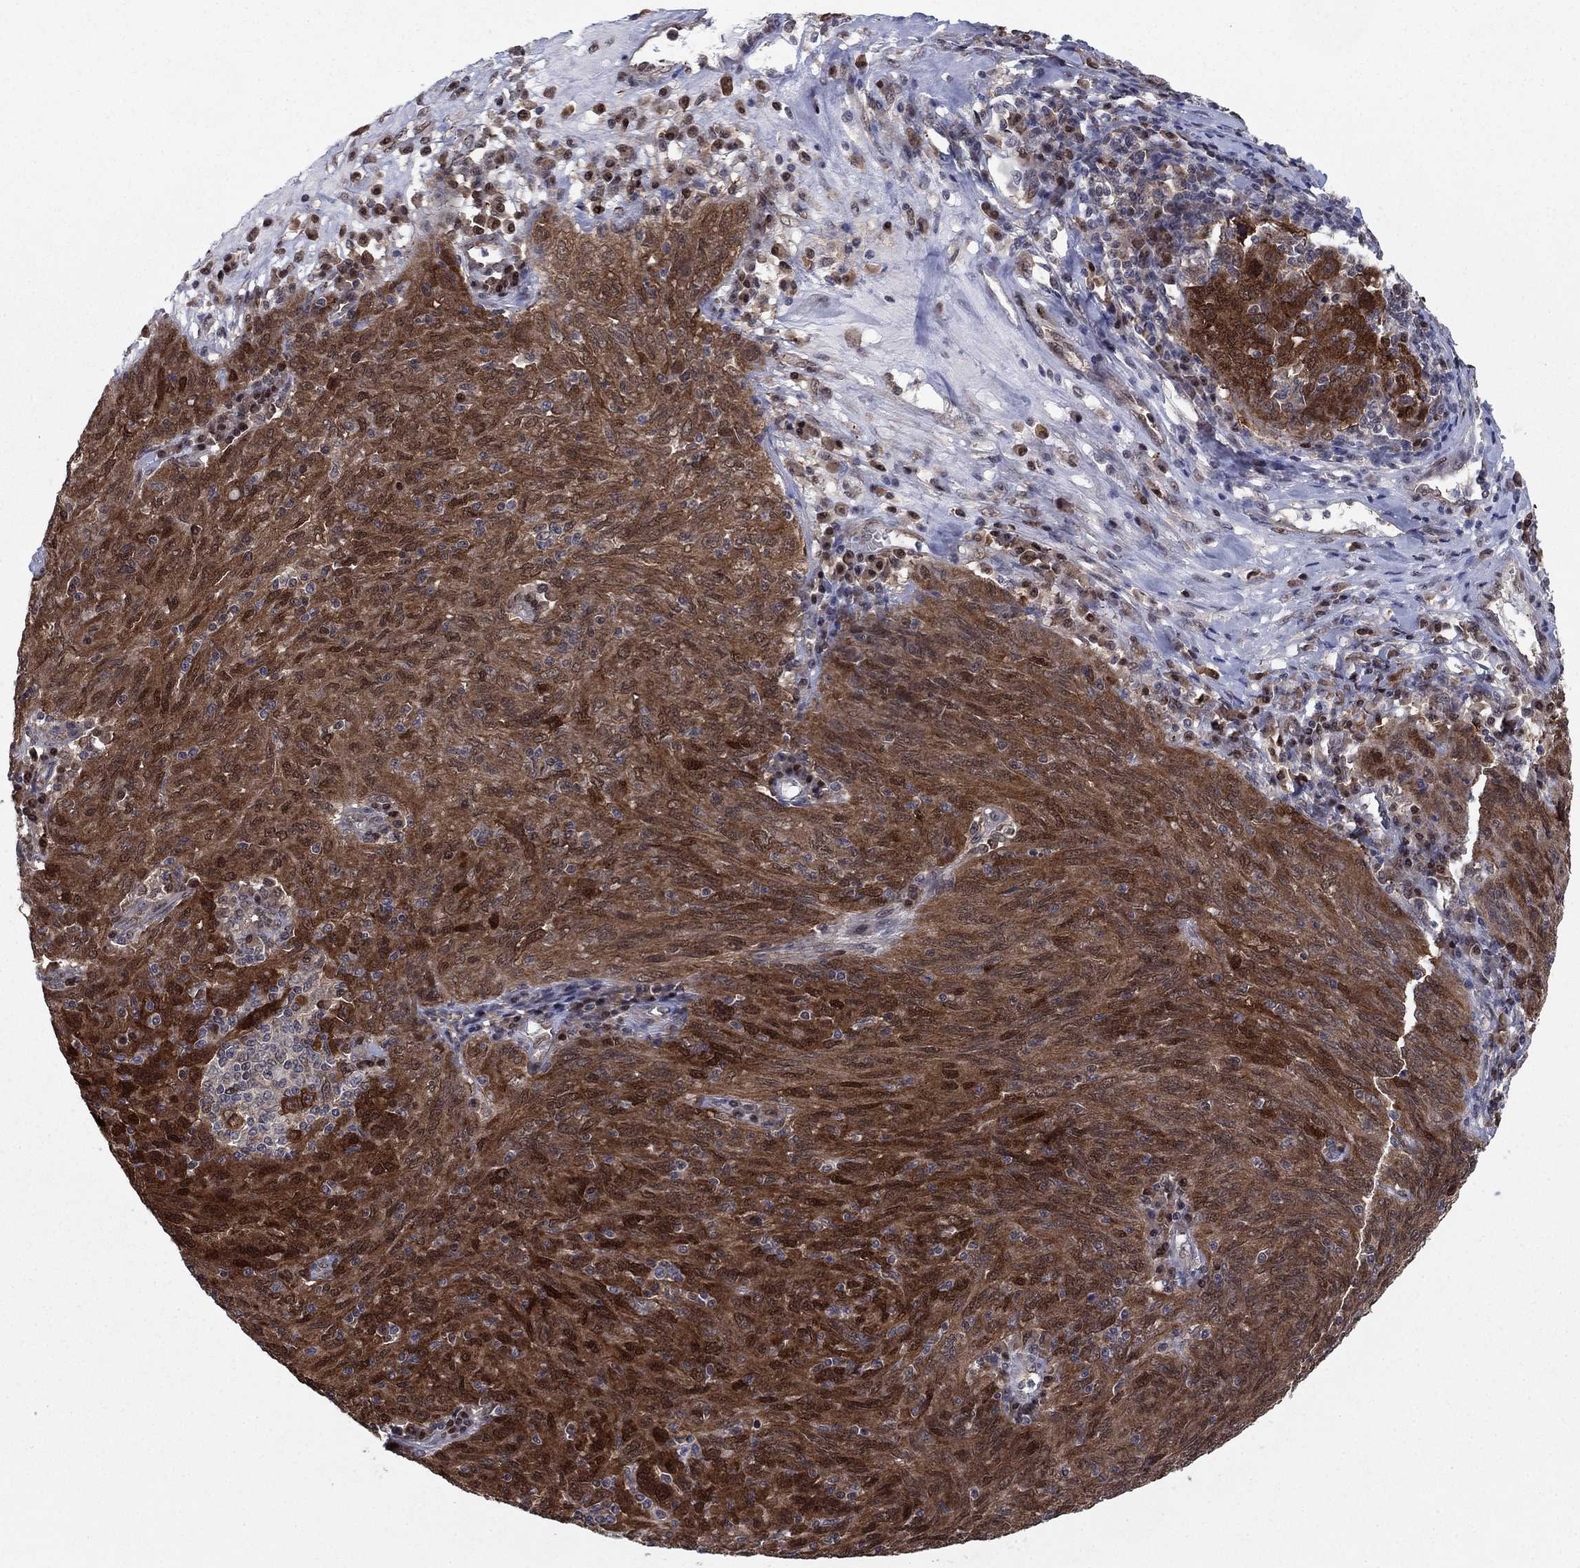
{"staining": {"intensity": "strong", "quantity": ">75%", "location": "cytoplasmic/membranous"}, "tissue": "ovarian cancer", "cell_type": "Tumor cells", "image_type": "cancer", "snomed": [{"axis": "morphology", "description": "Carcinoma, endometroid"}, {"axis": "topography", "description": "Ovary"}], "caption": "Immunohistochemical staining of ovarian cancer (endometroid carcinoma) demonstrates strong cytoplasmic/membranous protein positivity in about >75% of tumor cells. The protein is shown in brown color, while the nuclei are stained blue.", "gene": "FKBP4", "patient": {"sex": "female", "age": 50}}